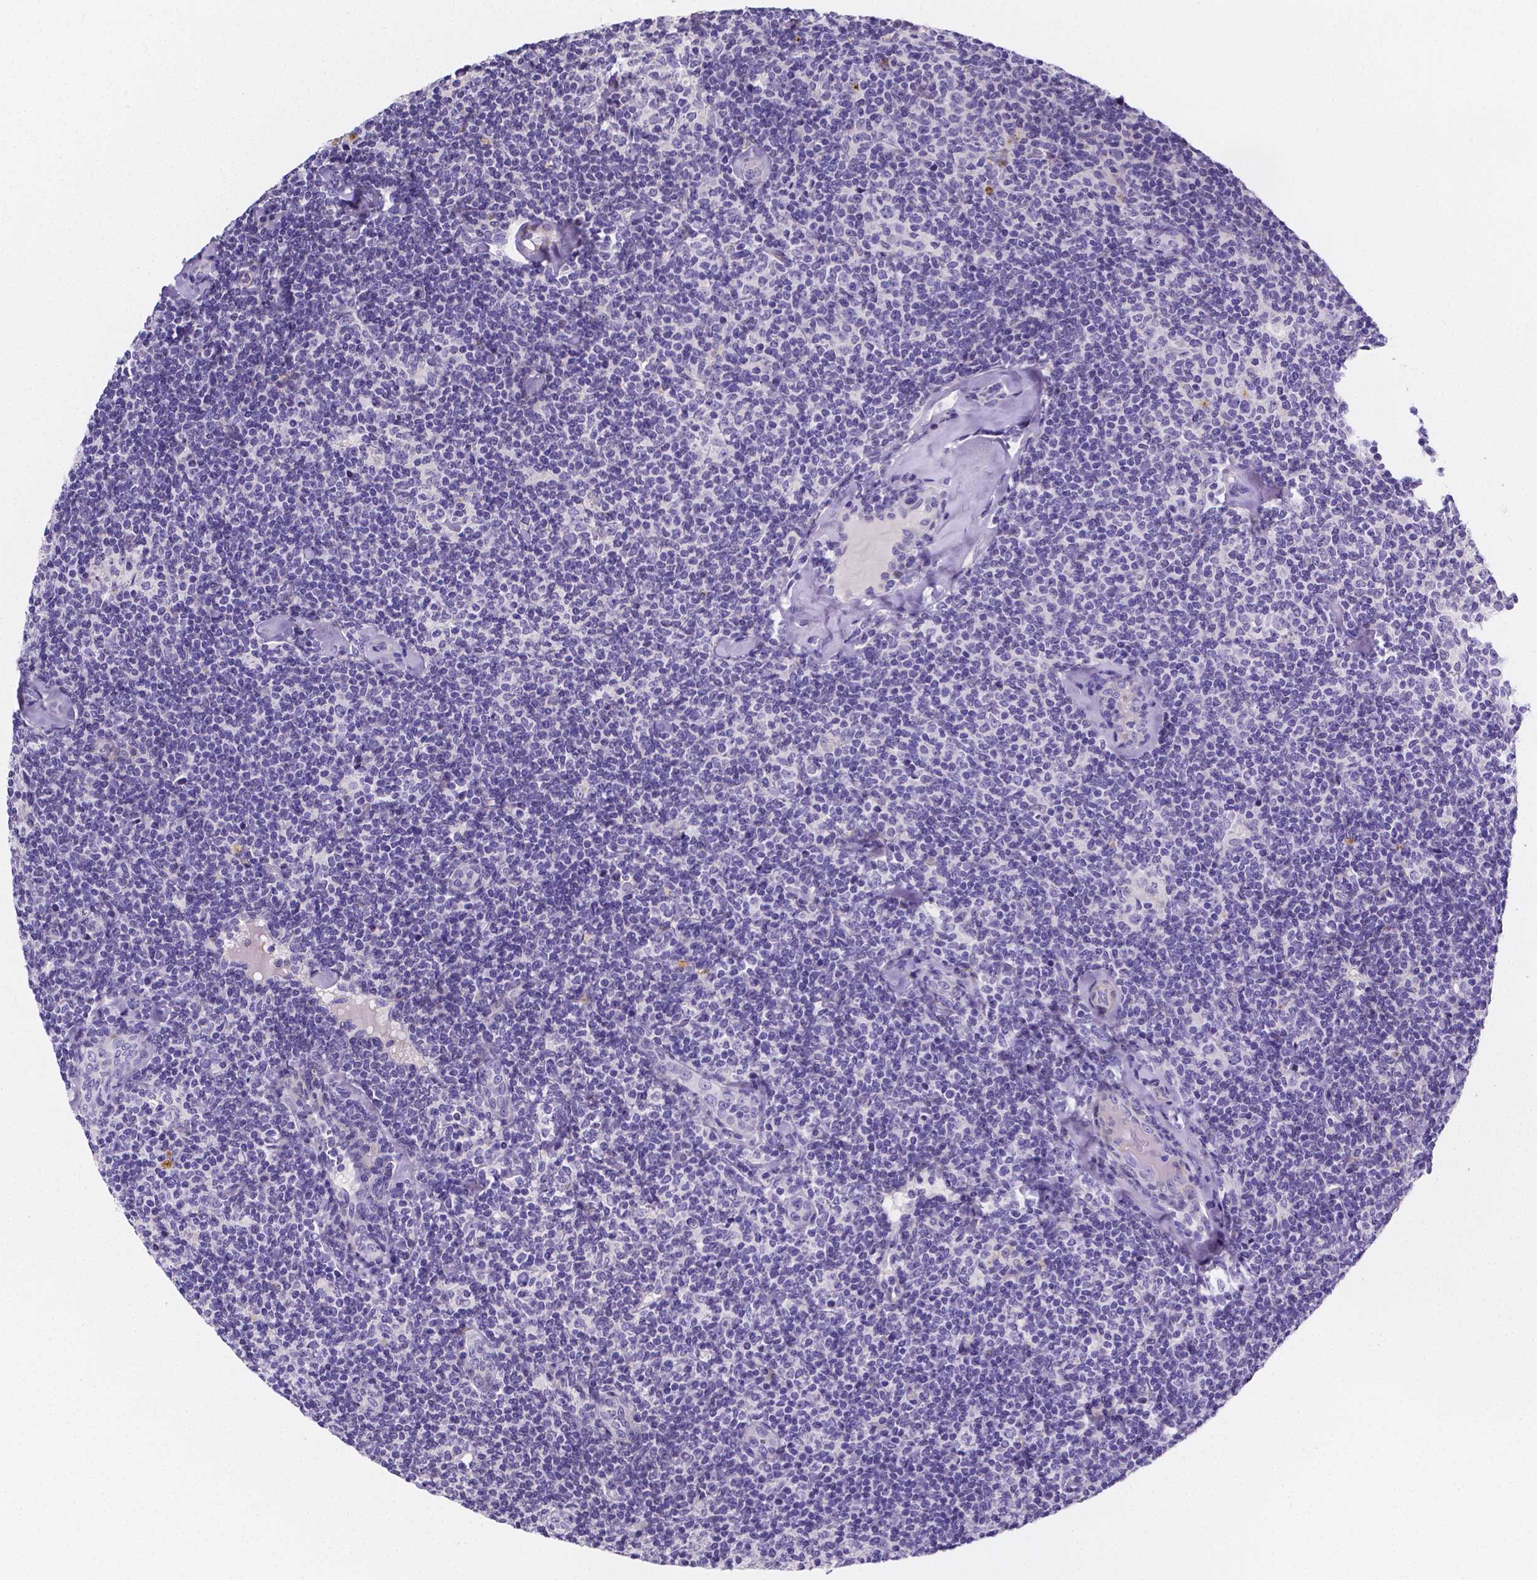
{"staining": {"intensity": "negative", "quantity": "none", "location": "none"}, "tissue": "lymphoma", "cell_type": "Tumor cells", "image_type": "cancer", "snomed": [{"axis": "morphology", "description": "Malignant lymphoma, non-Hodgkin's type, Low grade"}, {"axis": "topography", "description": "Lymph node"}], "caption": "Low-grade malignant lymphoma, non-Hodgkin's type was stained to show a protein in brown. There is no significant staining in tumor cells.", "gene": "NRGN", "patient": {"sex": "female", "age": 56}}